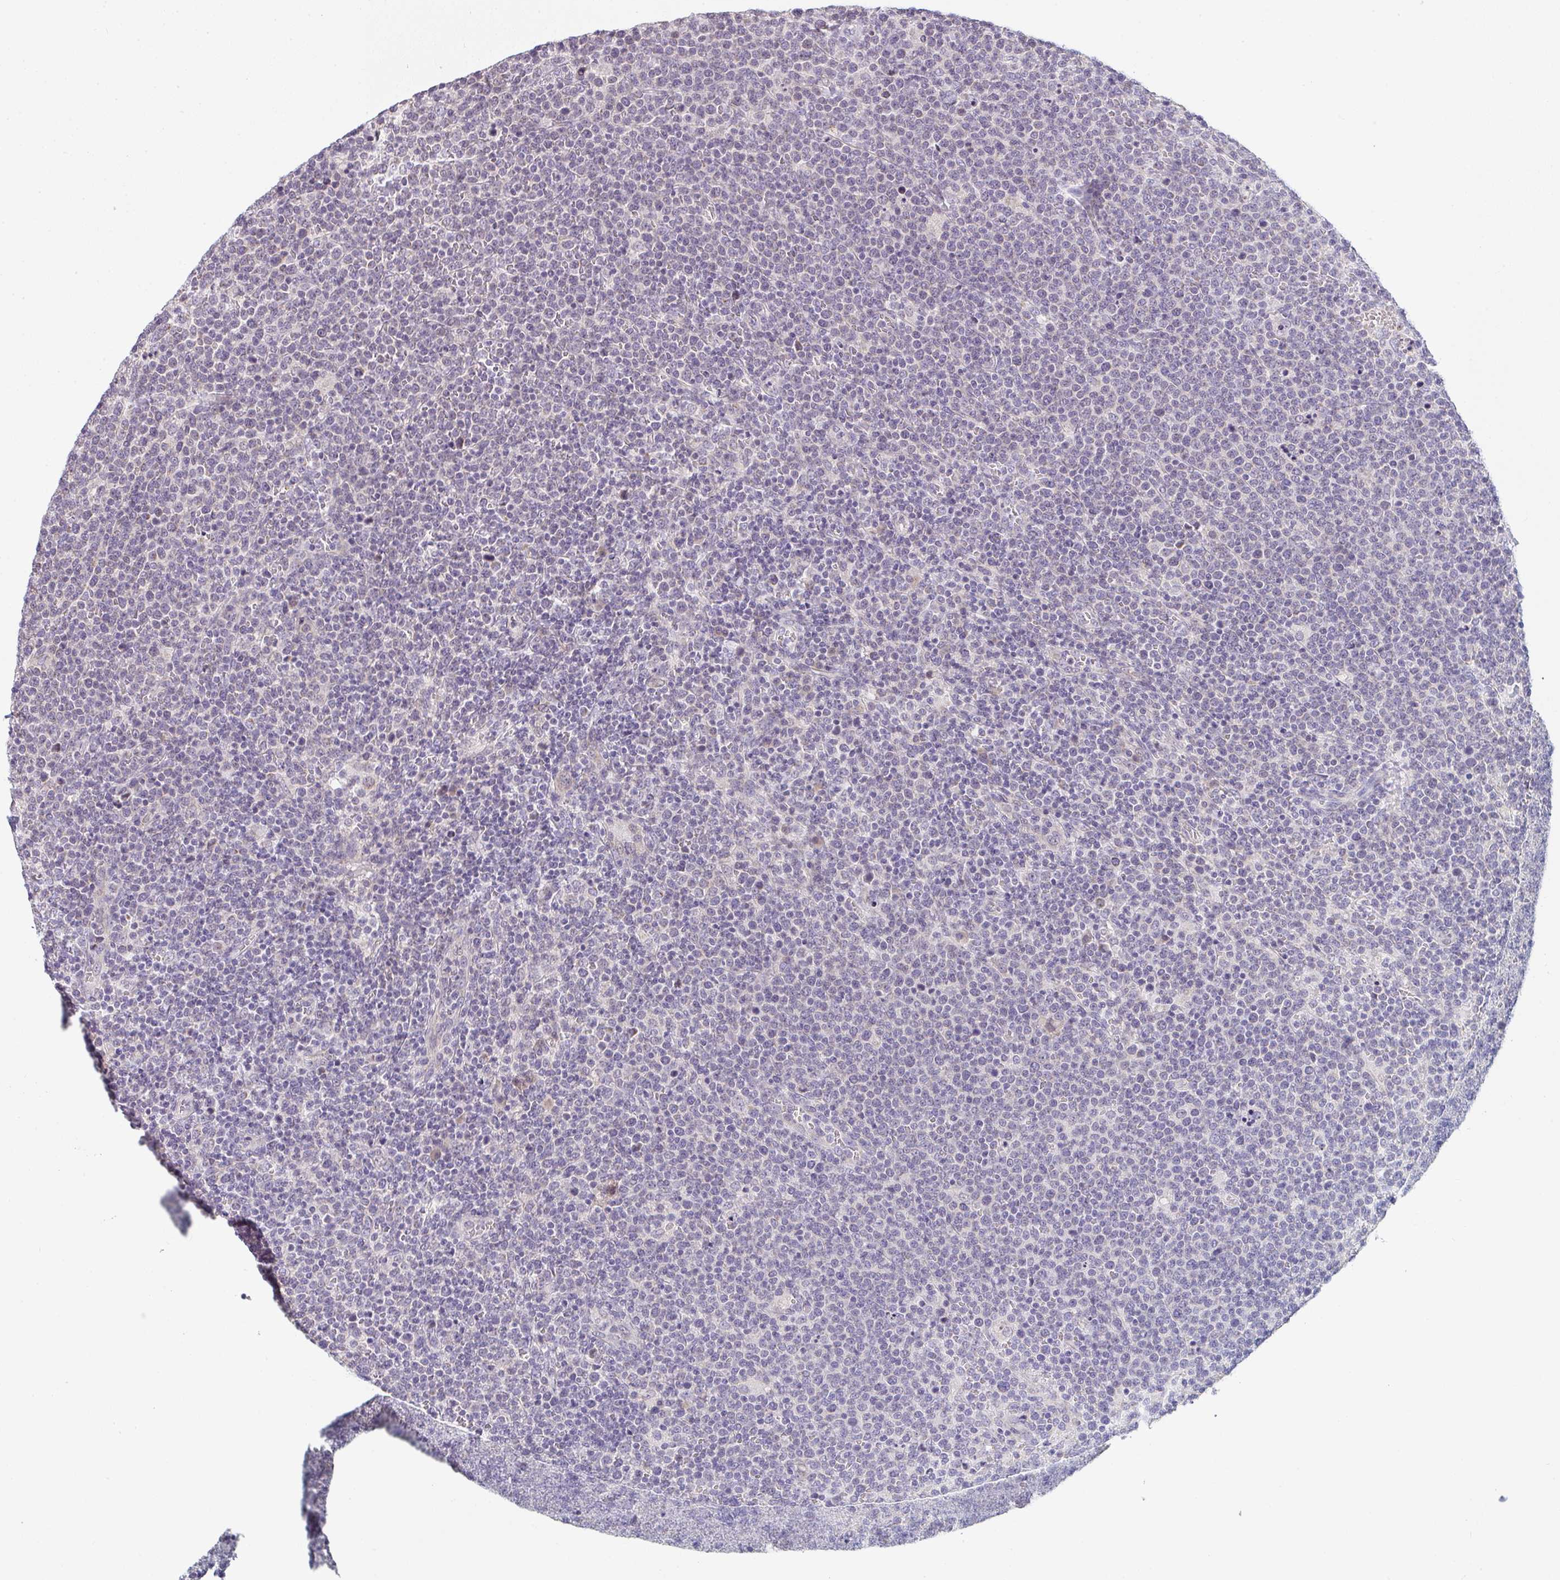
{"staining": {"intensity": "negative", "quantity": "none", "location": "none"}, "tissue": "lymphoma", "cell_type": "Tumor cells", "image_type": "cancer", "snomed": [{"axis": "morphology", "description": "Malignant lymphoma, non-Hodgkin's type, High grade"}, {"axis": "topography", "description": "Lymph node"}], "caption": "Immunohistochemistry of lymphoma demonstrates no positivity in tumor cells.", "gene": "CACNA1S", "patient": {"sex": "male", "age": 61}}